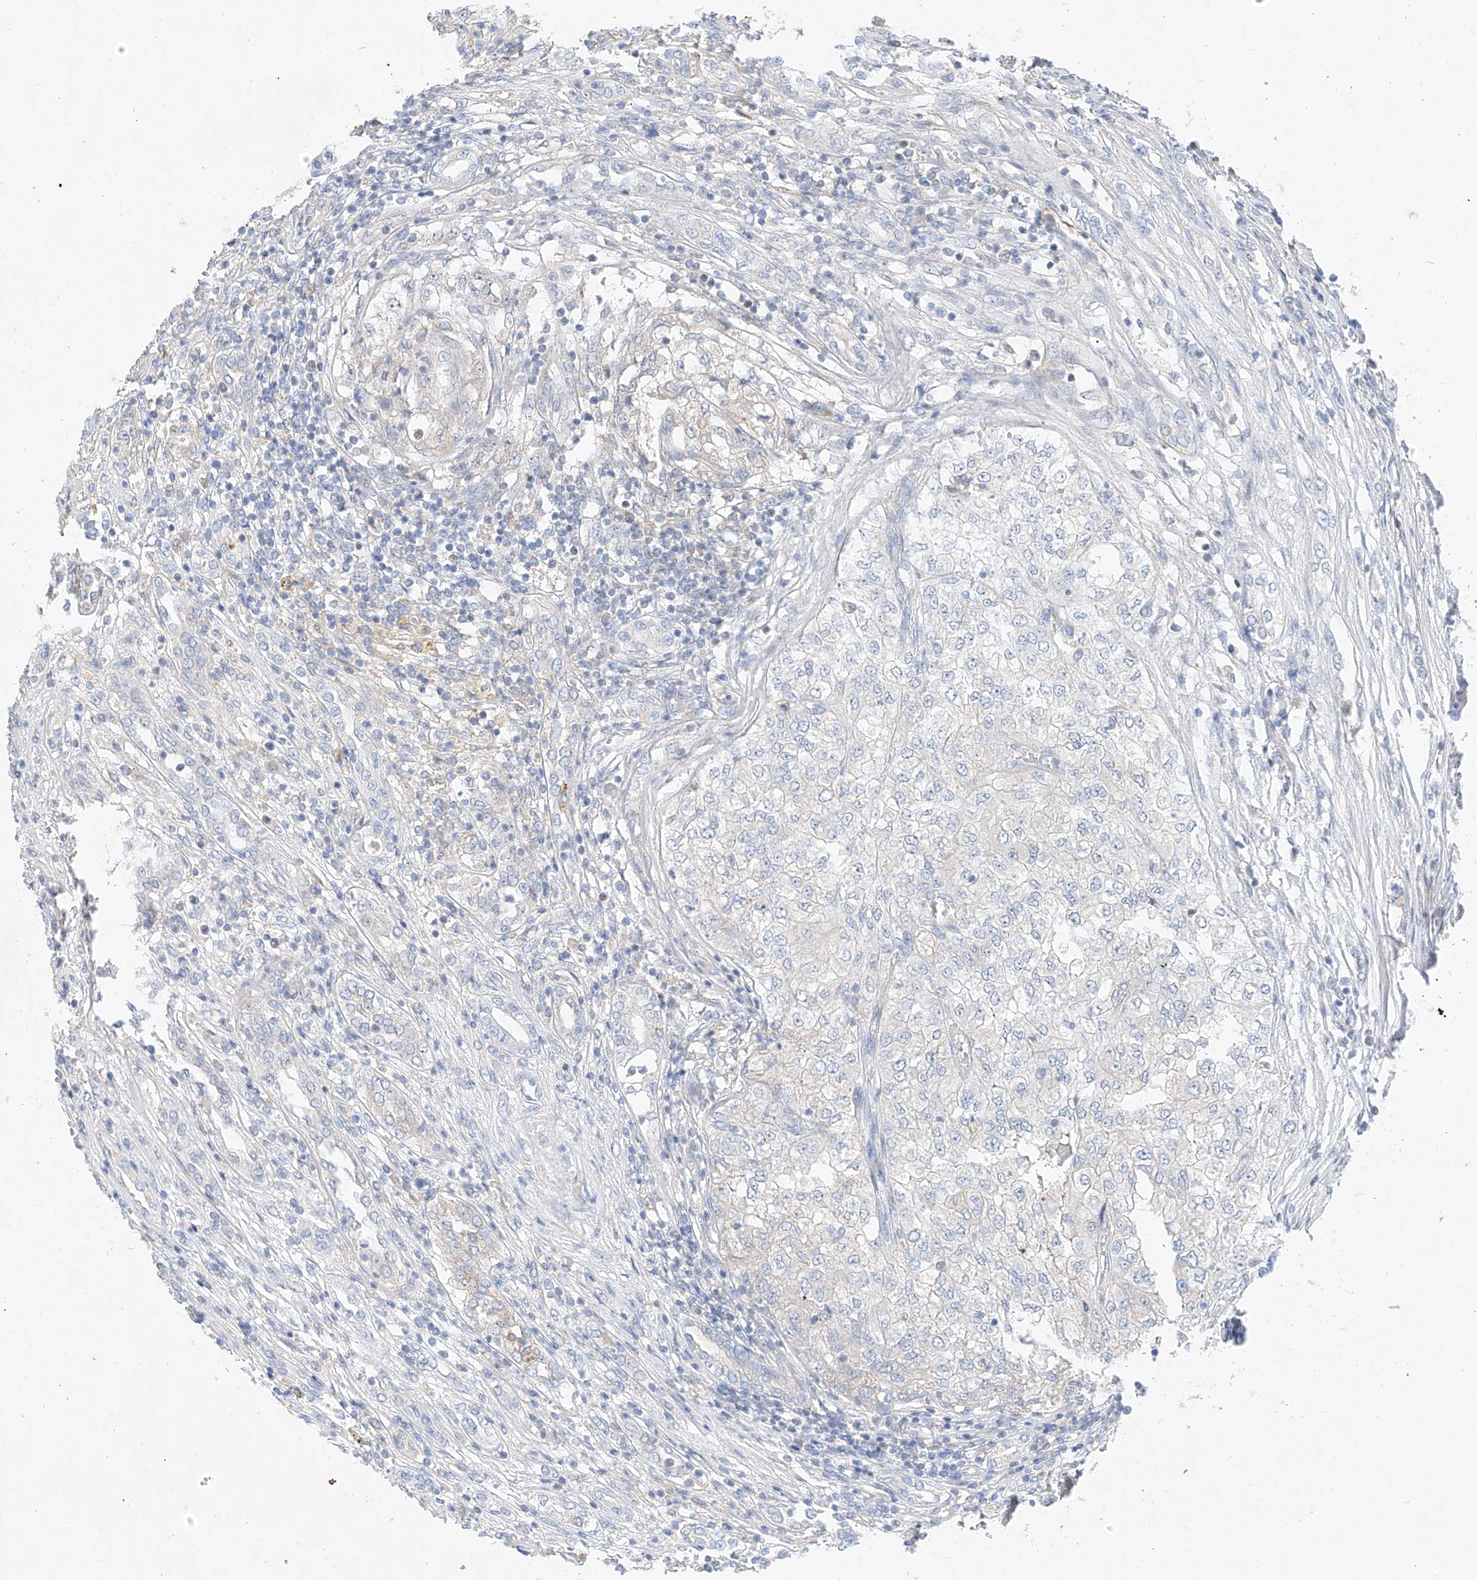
{"staining": {"intensity": "negative", "quantity": "none", "location": "none"}, "tissue": "renal cancer", "cell_type": "Tumor cells", "image_type": "cancer", "snomed": [{"axis": "morphology", "description": "Adenocarcinoma, NOS"}, {"axis": "topography", "description": "Kidney"}], "caption": "A micrograph of human adenocarcinoma (renal) is negative for staining in tumor cells.", "gene": "RUSC1", "patient": {"sex": "female", "age": 54}}